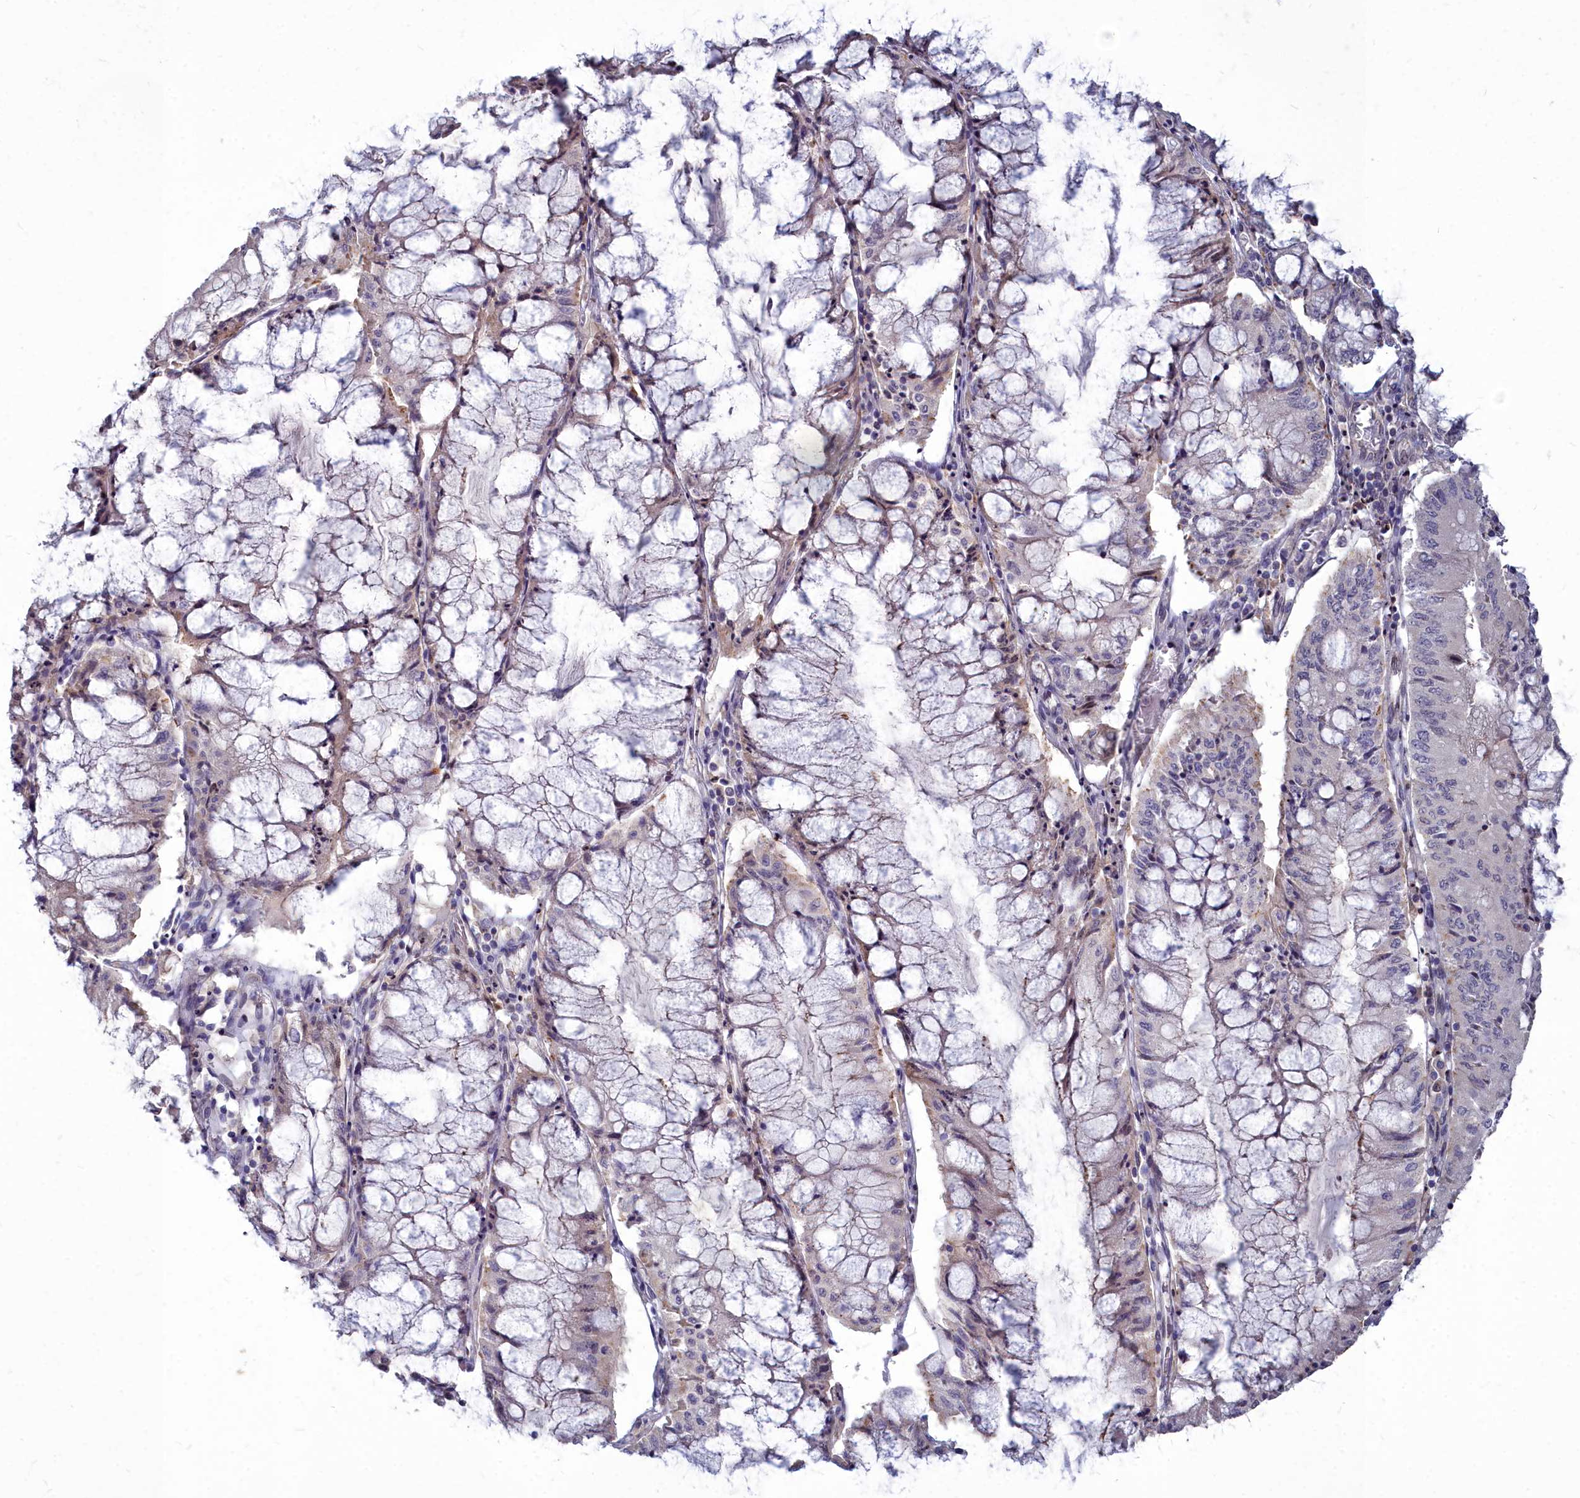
{"staining": {"intensity": "weak", "quantity": "25%-75%", "location": "cytoplasmic/membranous"}, "tissue": "pancreatic cancer", "cell_type": "Tumor cells", "image_type": "cancer", "snomed": [{"axis": "morphology", "description": "Adenocarcinoma, NOS"}, {"axis": "topography", "description": "Pancreas"}], "caption": "Protein expression analysis of pancreatic cancer demonstrates weak cytoplasmic/membranous expression in about 25%-75% of tumor cells.", "gene": "NOXA1", "patient": {"sex": "female", "age": 50}}